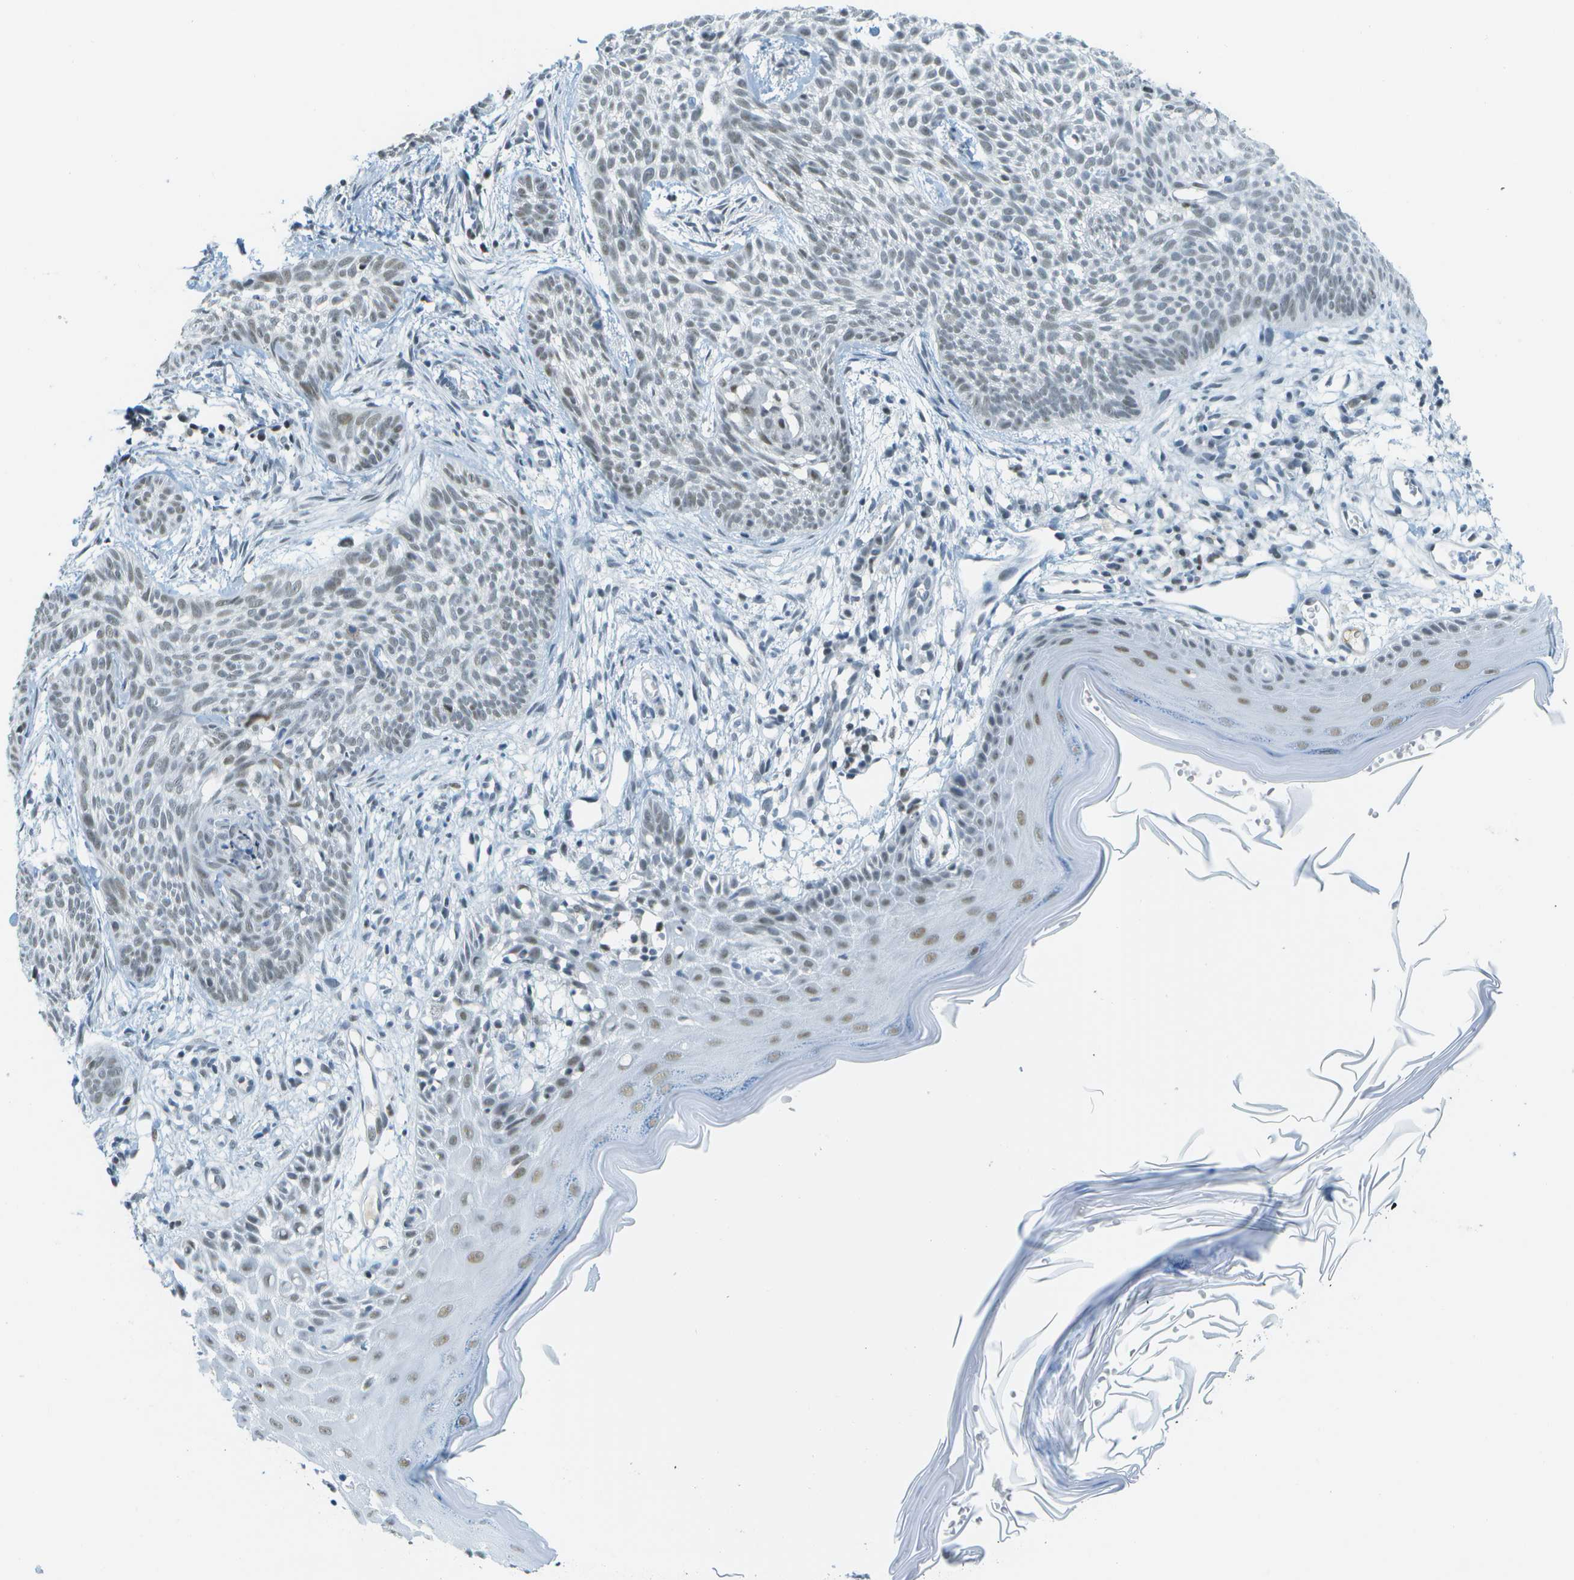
{"staining": {"intensity": "weak", "quantity": "<25%", "location": "nuclear"}, "tissue": "skin cancer", "cell_type": "Tumor cells", "image_type": "cancer", "snomed": [{"axis": "morphology", "description": "Basal cell carcinoma"}, {"axis": "topography", "description": "Skin"}], "caption": "Immunohistochemistry histopathology image of neoplastic tissue: human skin cancer stained with DAB reveals no significant protein expression in tumor cells. (Stains: DAB (3,3'-diaminobenzidine) IHC with hematoxylin counter stain, Microscopy: brightfield microscopy at high magnification).", "gene": "NEK11", "patient": {"sex": "female", "age": 59}}